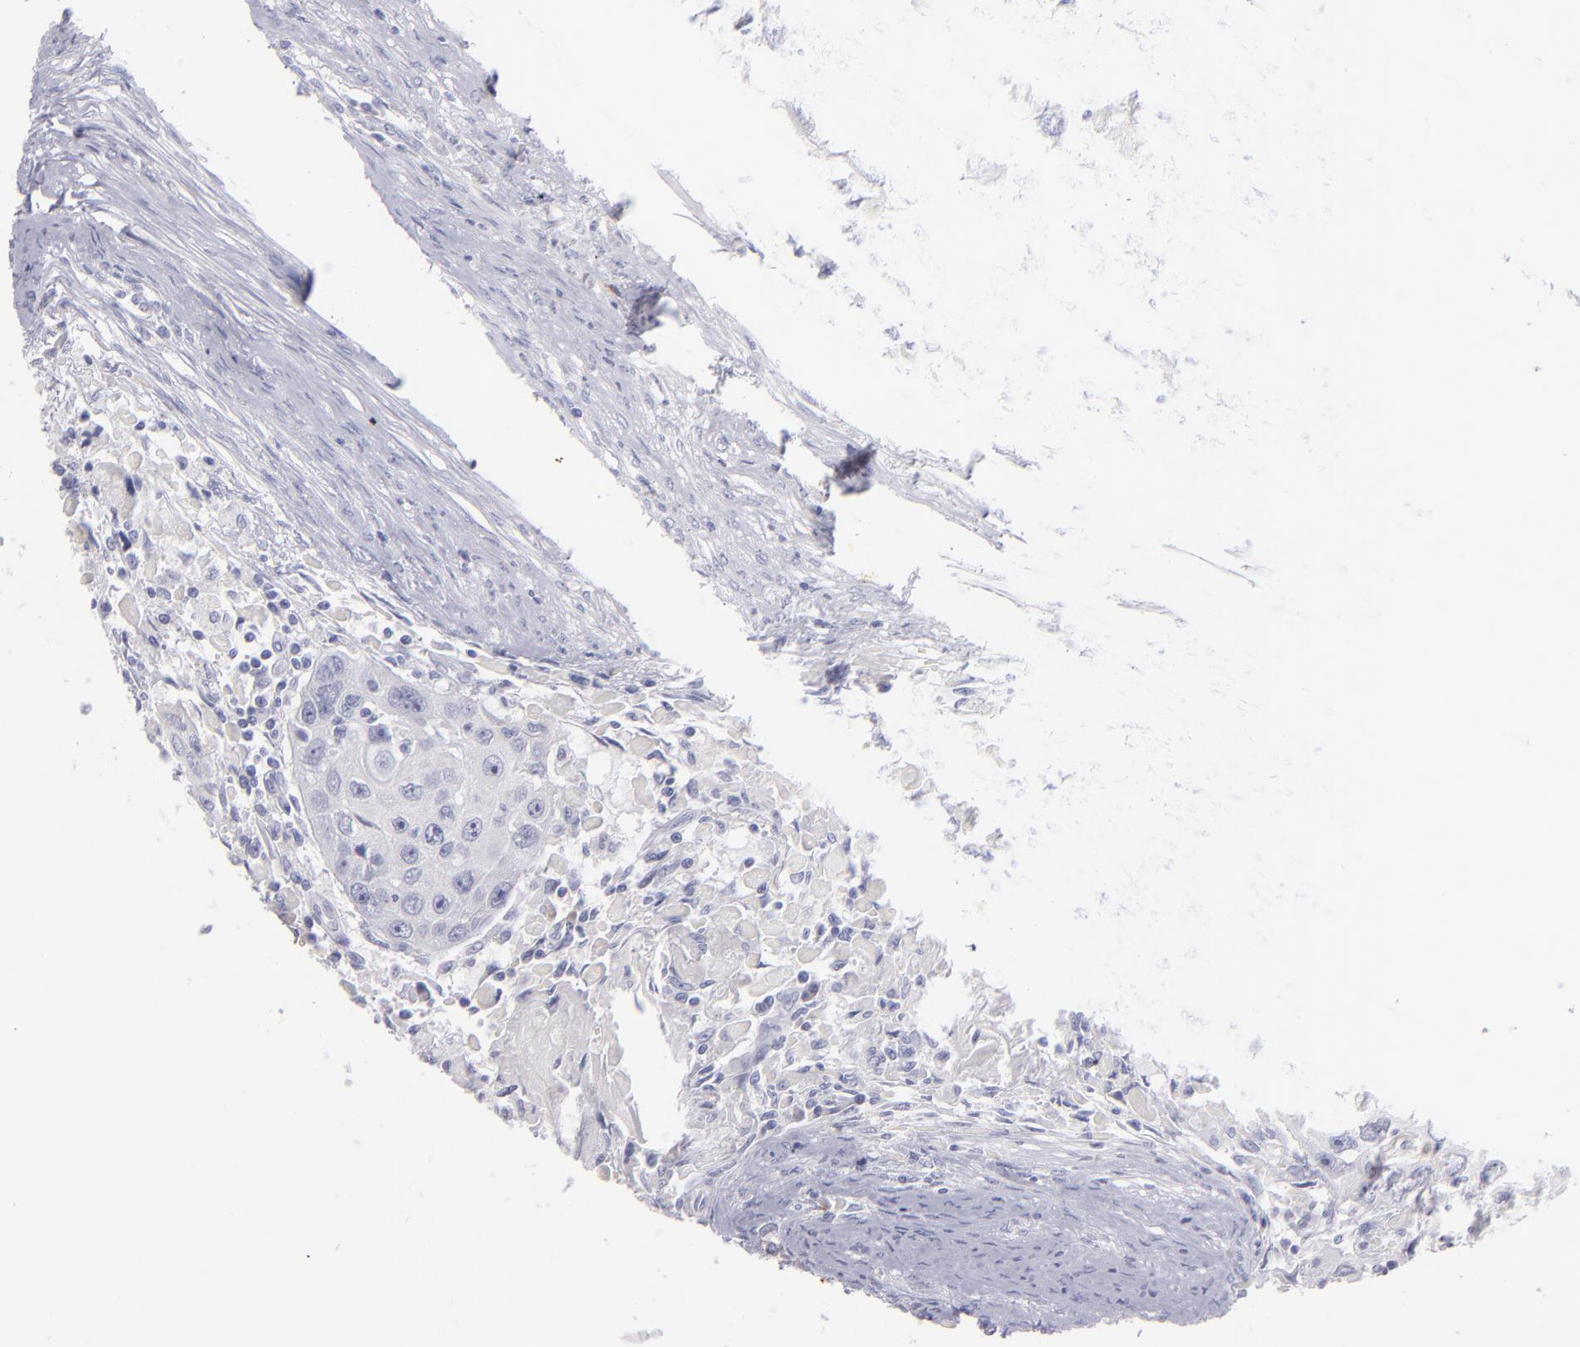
{"staining": {"intensity": "negative", "quantity": "none", "location": "none"}, "tissue": "head and neck cancer", "cell_type": "Tumor cells", "image_type": "cancer", "snomed": [{"axis": "morphology", "description": "Squamous cell carcinoma, NOS"}, {"axis": "topography", "description": "Head-Neck"}], "caption": "There is no significant positivity in tumor cells of head and neck squamous cell carcinoma. (DAB (3,3'-diaminobenzidine) immunohistochemistry (IHC), high magnification).", "gene": "MYH11", "patient": {"sex": "male", "age": 64}}